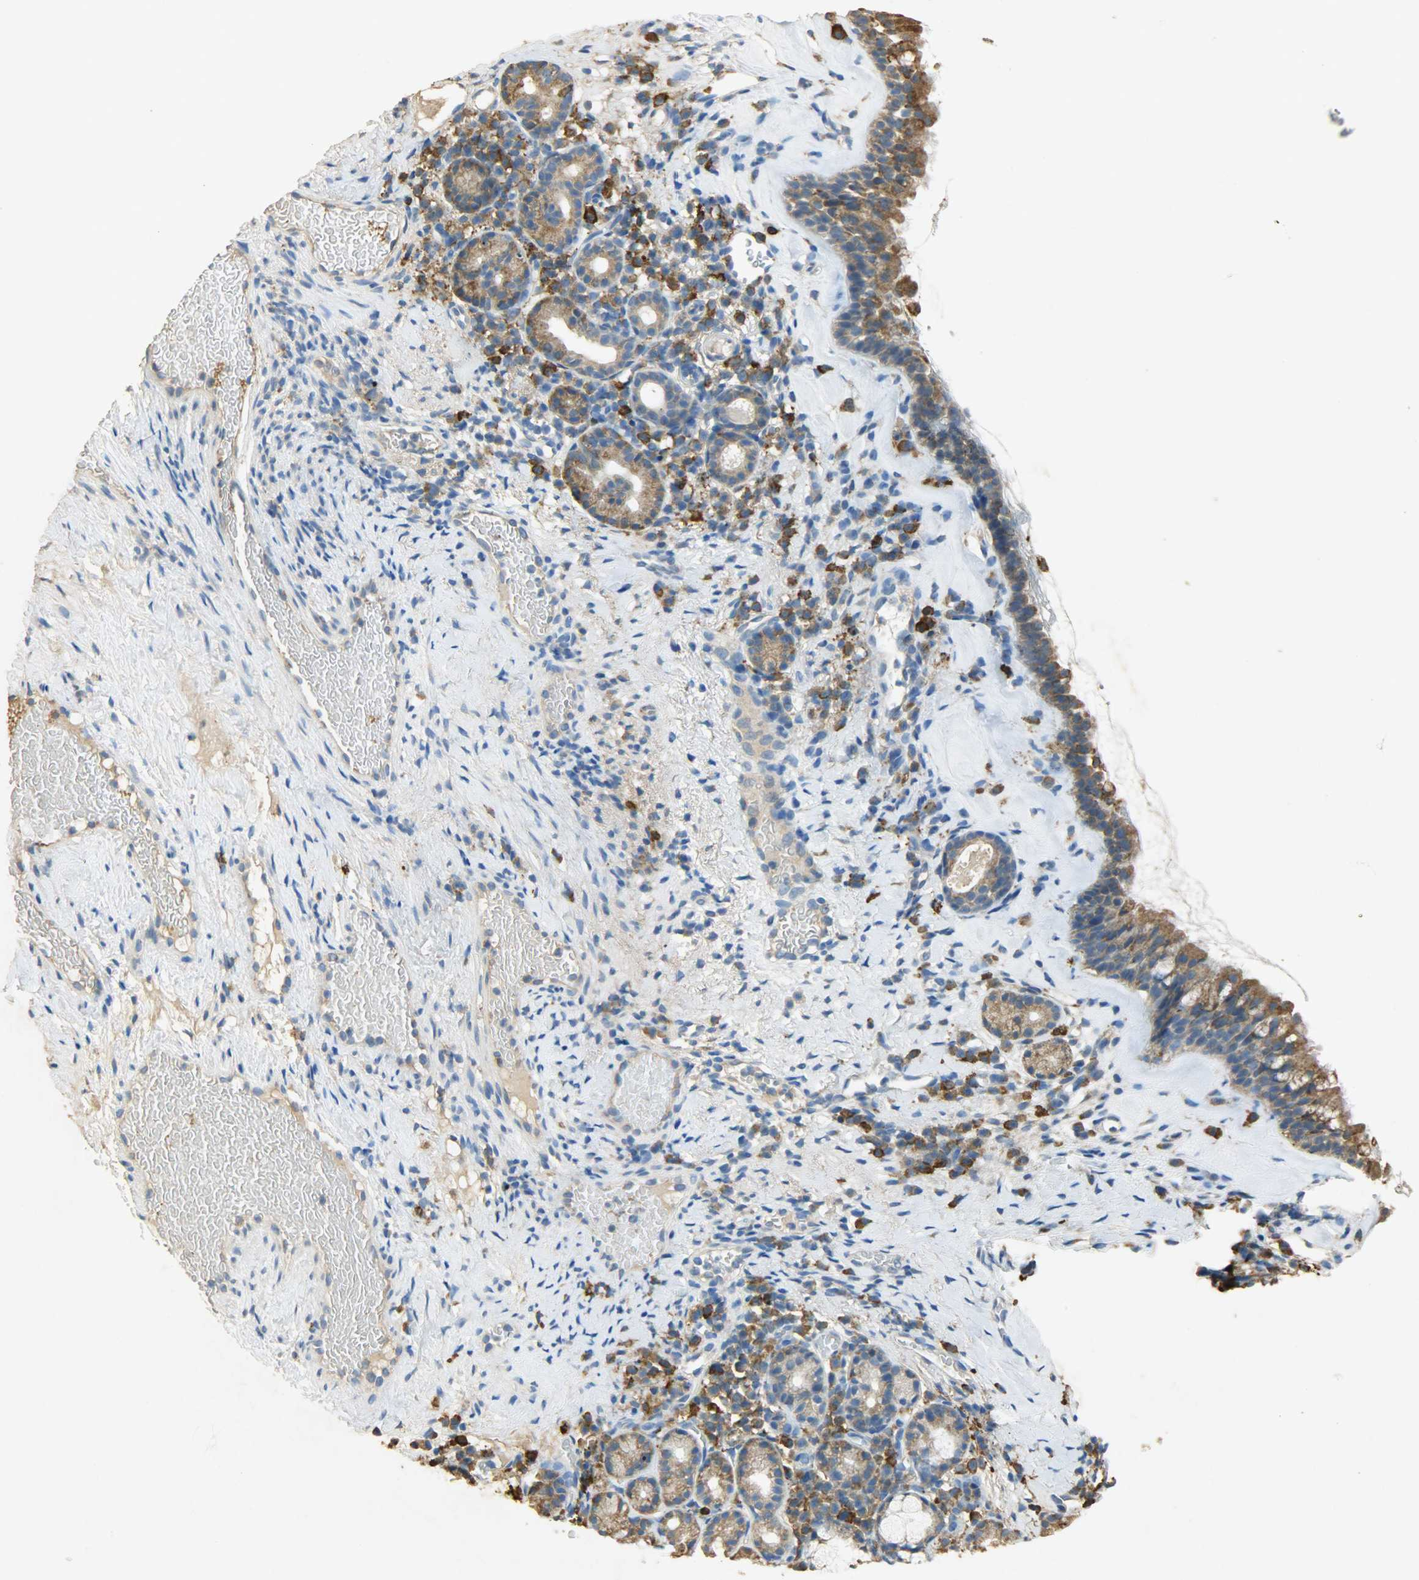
{"staining": {"intensity": "moderate", "quantity": ">75%", "location": "cytoplasmic/membranous"}, "tissue": "nasopharynx", "cell_type": "Respiratory epithelial cells", "image_type": "normal", "snomed": [{"axis": "morphology", "description": "Normal tissue, NOS"}, {"axis": "morphology", "description": "Inflammation, NOS"}, {"axis": "topography", "description": "Nasopharynx"}], "caption": "About >75% of respiratory epithelial cells in normal human nasopharynx reveal moderate cytoplasmic/membranous protein expression as visualized by brown immunohistochemical staining.", "gene": "HSPA5", "patient": {"sex": "female", "age": 55}}